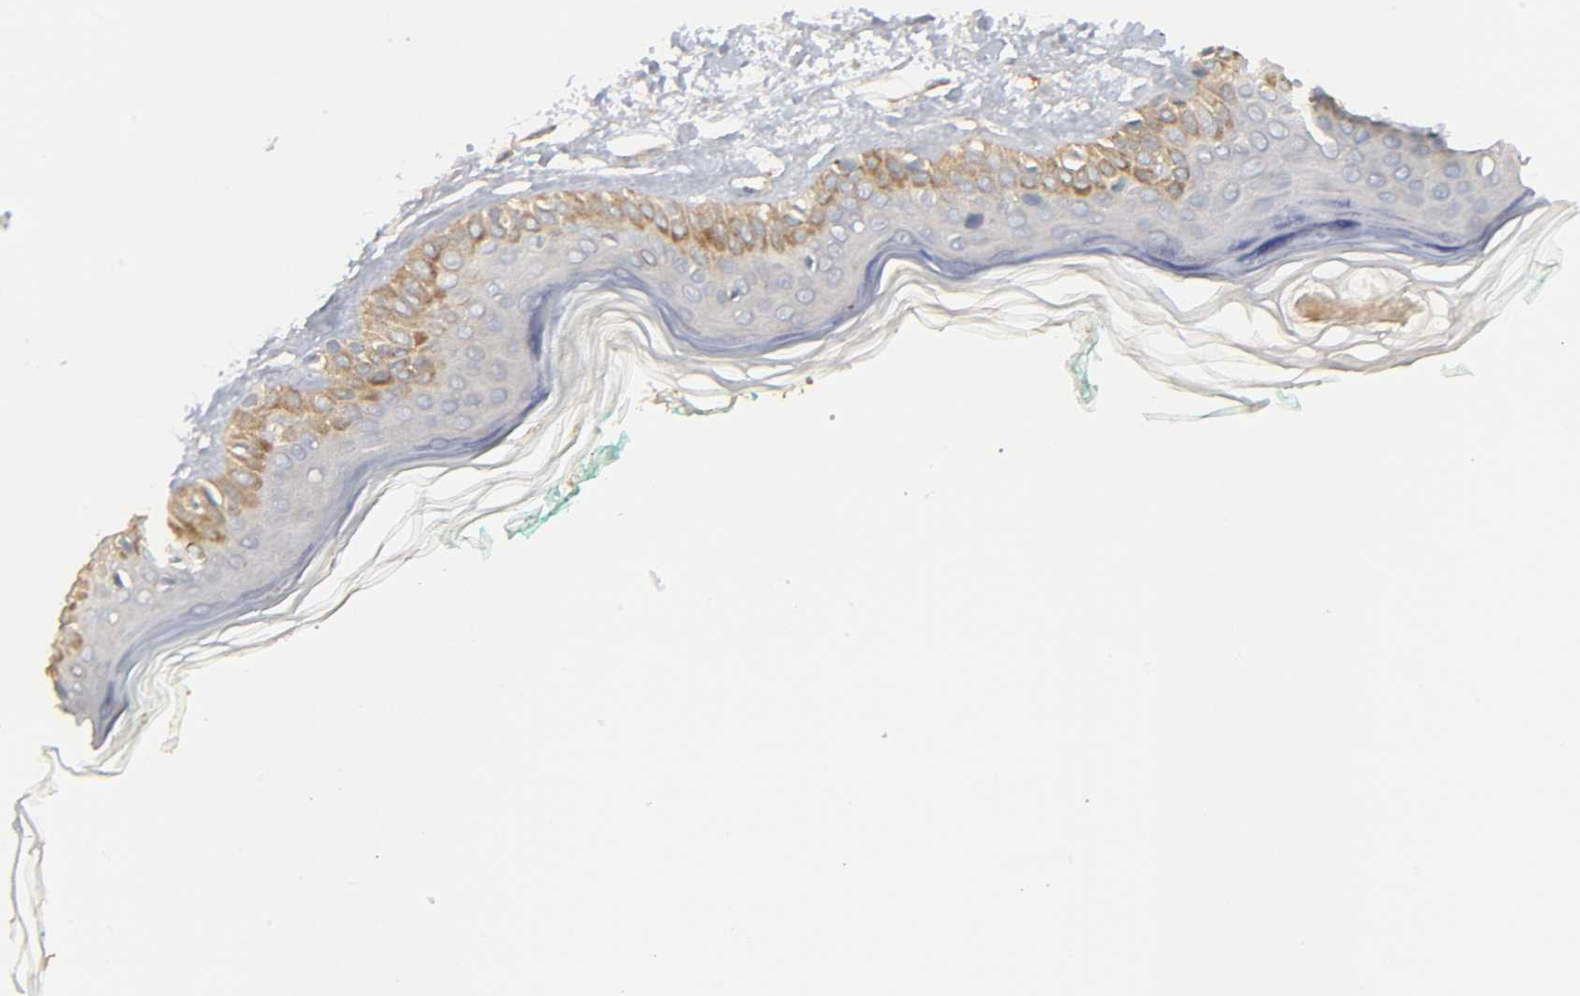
{"staining": {"intensity": "weak", "quantity": "<25%", "location": "cytoplasmic/membranous"}, "tissue": "skin", "cell_type": "Fibroblasts", "image_type": "normal", "snomed": [{"axis": "morphology", "description": "Normal tissue, NOS"}, {"axis": "topography", "description": "Skin"}], "caption": "Immunohistochemistry of unremarkable skin shows no staining in fibroblasts. (DAB immunohistochemistry (IHC), high magnification).", "gene": "SLC10A2", "patient": {"sex": "male", "age": 71}}